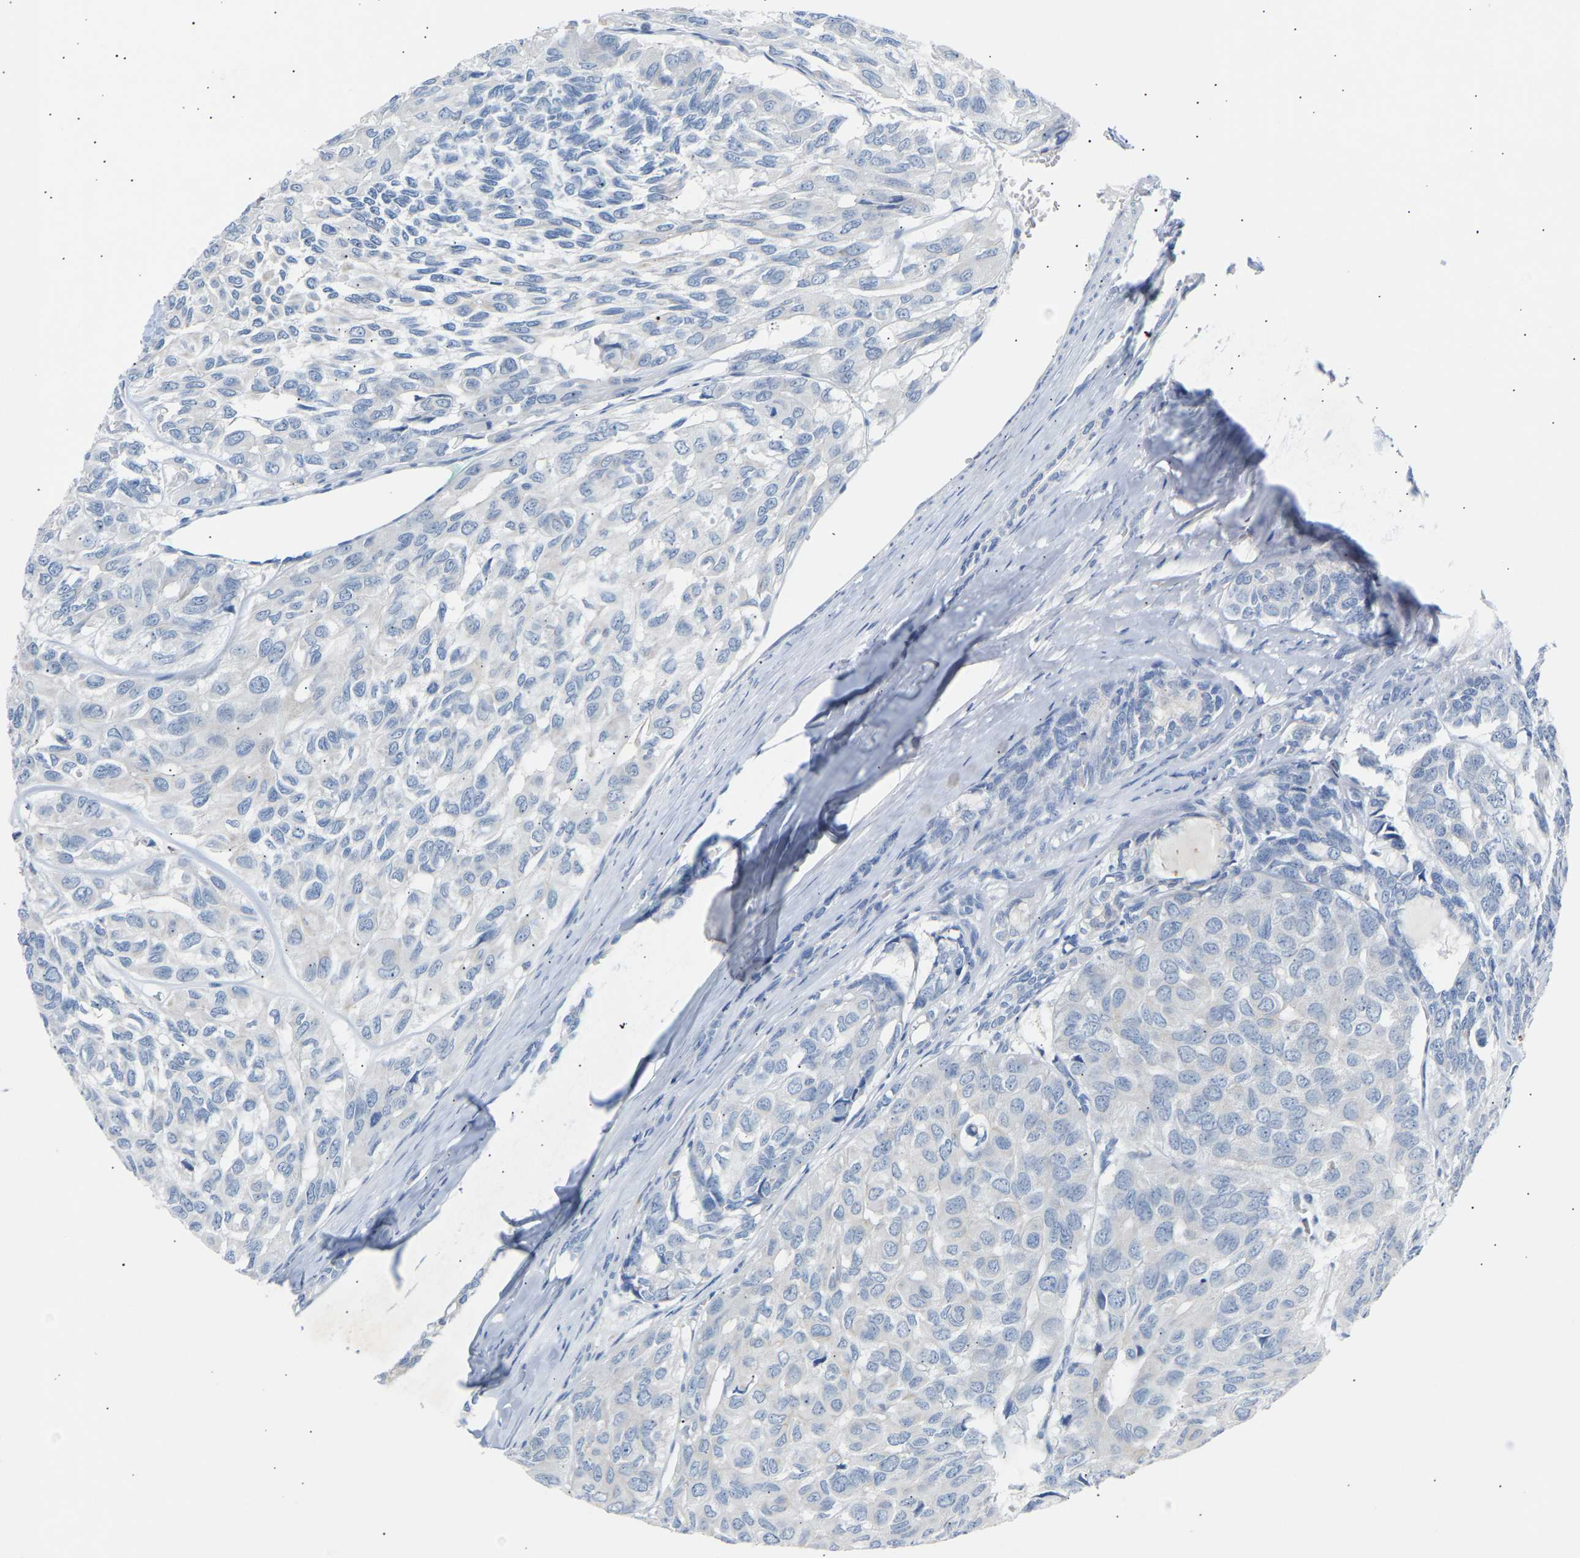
{"staining": {"intensity": "negative", "quantity": "none", "location": "none"}, "tissue": "head and neck cancer", "cell_type": "Tumor cells", "image_type": "cancer", "snomed": [{"axis": "morphology", "description": "Adenocarcinoma, NOS"}, {"axis": "topography", "description": "Salivary gland, NOS"}, {"axis": "topography", "description": "Head-Neck"}], "caption": "Head and neck cancer was stained to show a protein in brown. There is no significant staining in tumor cells.", "gene": "PEX1", "patient": {"sex": "female", "age": 76}}